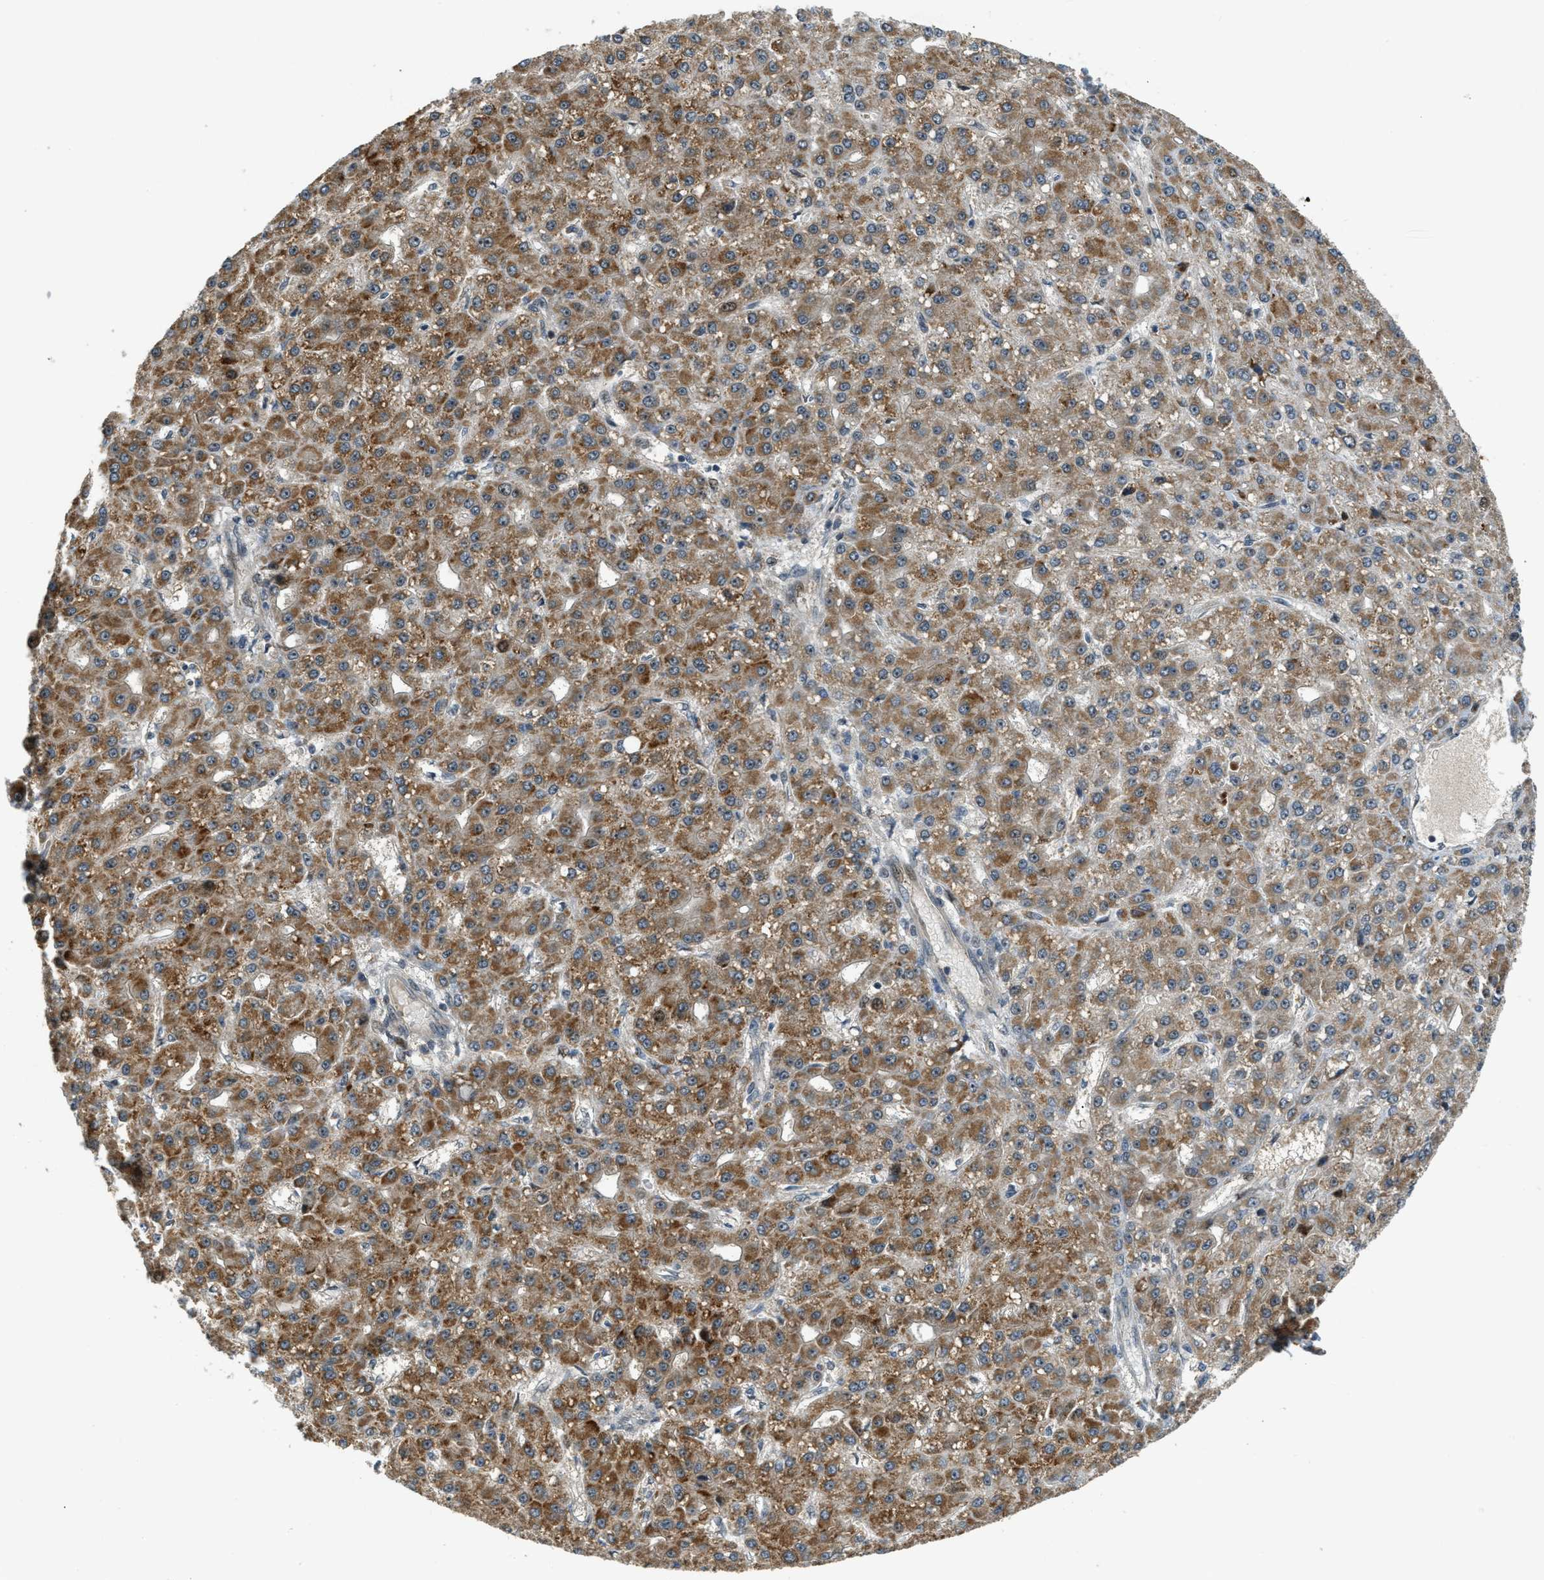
{"staining": {"intensity": "strong", "quantity": "25%-75%", "location": "cytoplasmic/membranous"}, "tissue": "liver cancer", "cell_type": "Tumor cells", "image_type": "cancer", "snomed": [{"axis": "morphology", "description": "Carcinoma, Hepatocellular, NOS"}, {"axis": "topography", "description": "Liver"}], "caption": "Liver hepatocellular carcinoma stained for a protein displays strong cytoplasmic/membranous positivity in tumor cells.", "gene": "TRAPPC14", "patient": {"sex": "male", "age": 67}}